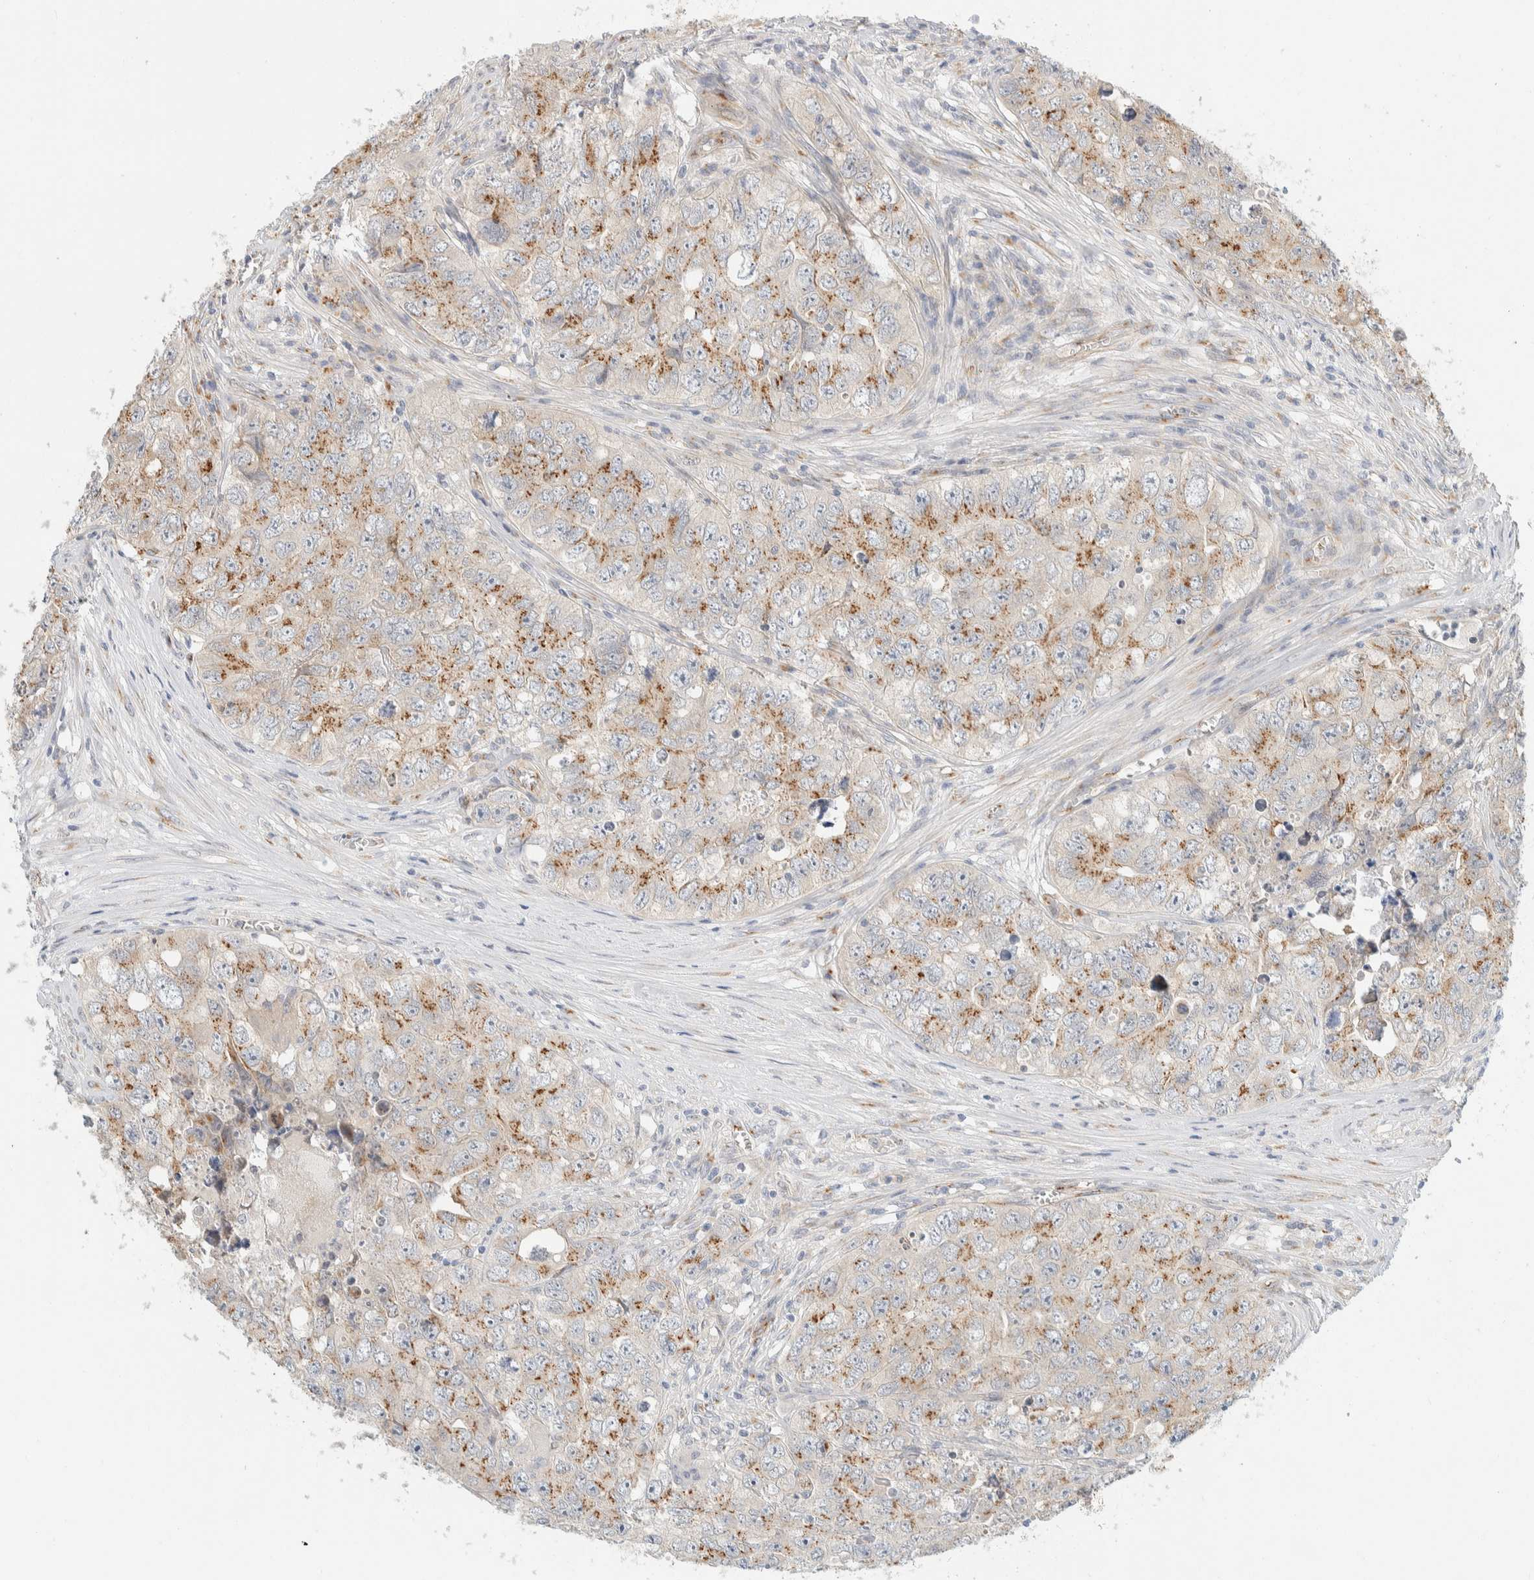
{"staining": {"intensity": "moderate", "quantity": ">75%", "location": "cytoplasmic/membranous"}, "tissue": "testis cancer", "cell_type": "Tumor cells", "image_type": "cancer", "snomed": [{"axis": "morphology", "description": "Seminoma, NOS"}, {"axis": "morphology", "description": "Carcinoma, Embryonal, NOS"}, {"axis": "topography", "description": "Testis"}], "caption": "Immunohistochemistry (DAB) staining of human embryonal carcinoma (testis) reveals moderate cytoplasmic/membranous protein expression in approximately >75% of tumor cells.", "gene": "TMEM184B", "patient": {"sex": "male", "age": 43}}